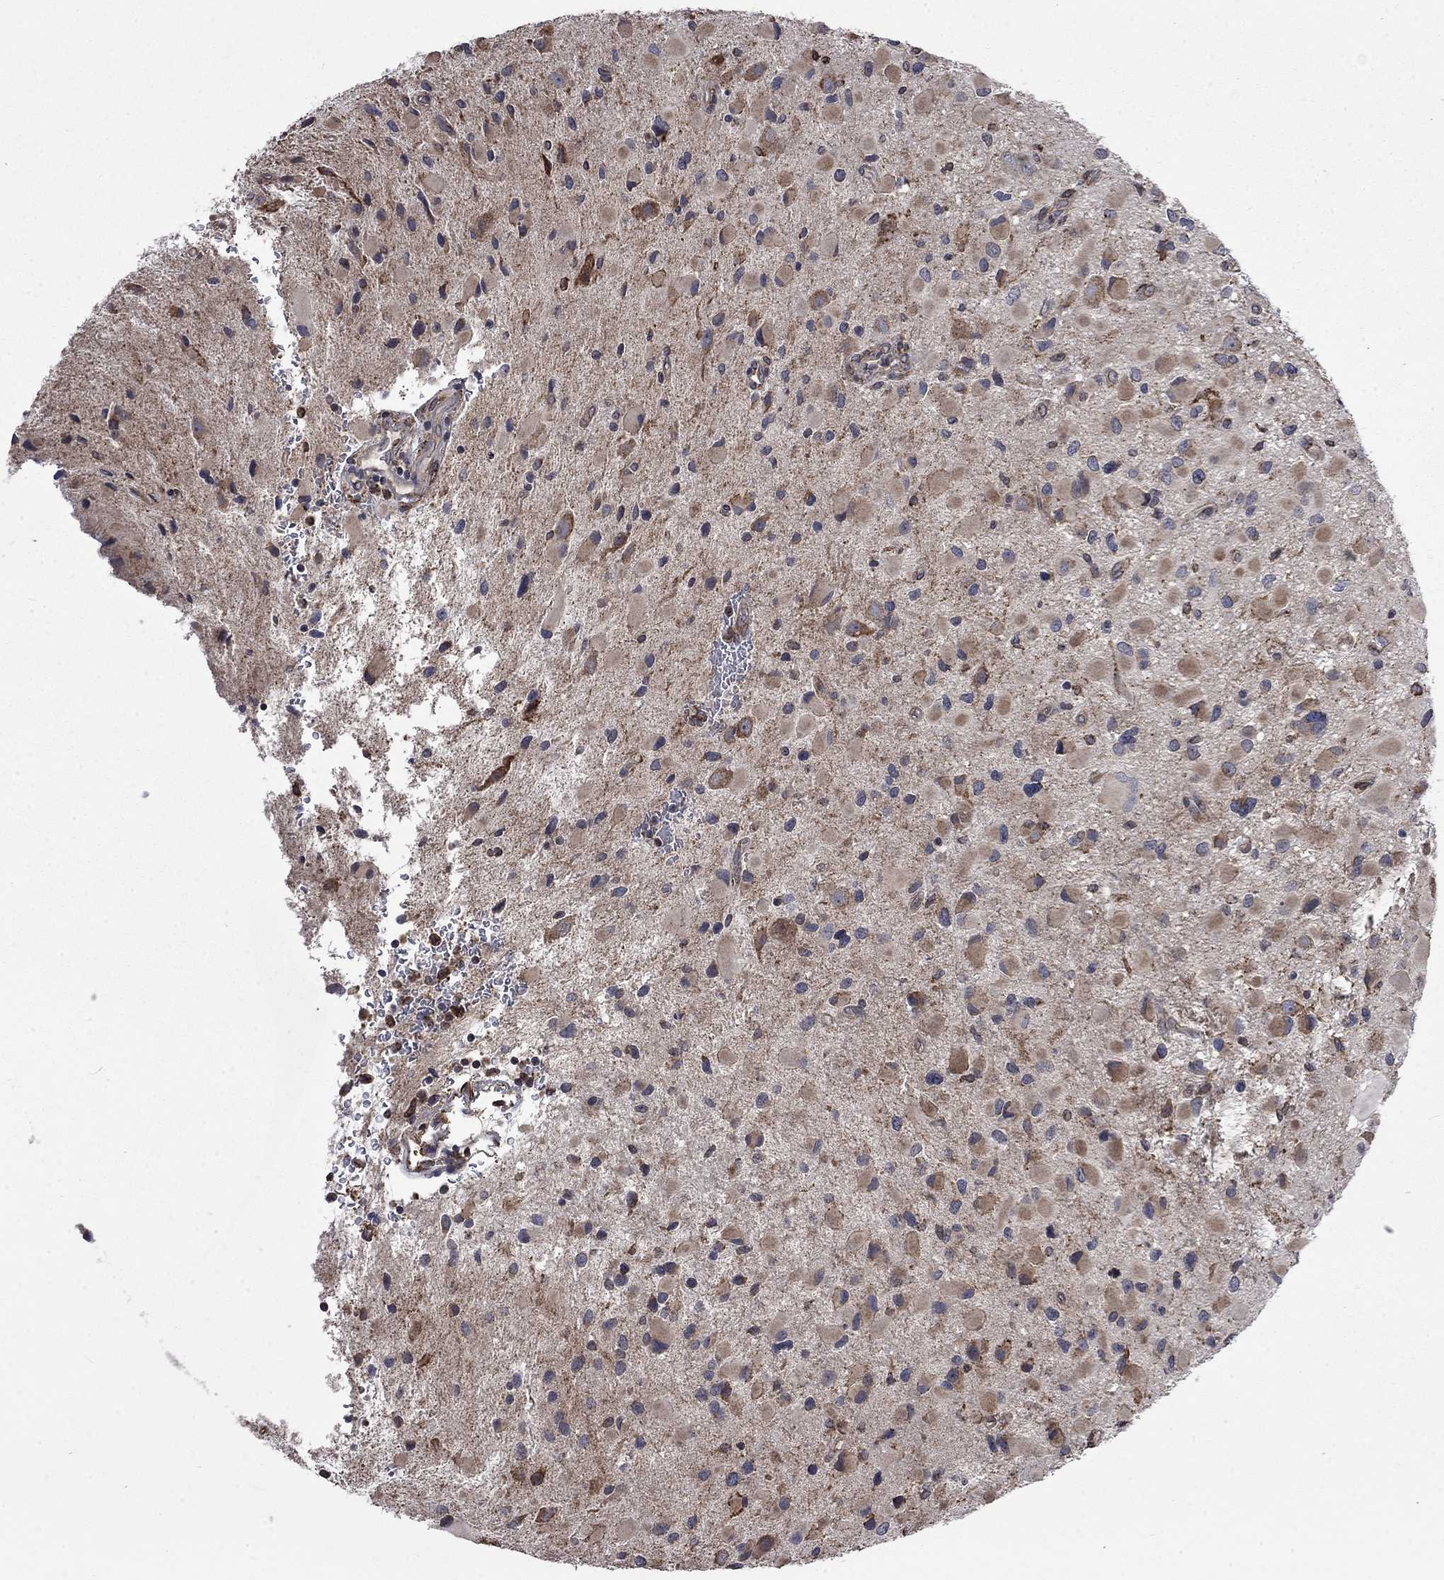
{"staining": {"intensity": "weak", "quantity": "25%-75%", "location": "cytoplasmic/membranous"}, "tissue": "glioma", "cell_type": "Tumor cells", "image_type": "cancer", "snomed": [{"axis": "morphology", "description": "Glioma, malignant, Low grade"}, {"axis": "topography", "description": "Brain"}], "caption": "An IHC image of neoplastic tissue is shown. Protein staining in brown labels weak cytoplasmic/membranous positivity in glioma within tumor cells.", "gene": "ESRRA", "patient": {"sex": "female", "age": 32}}